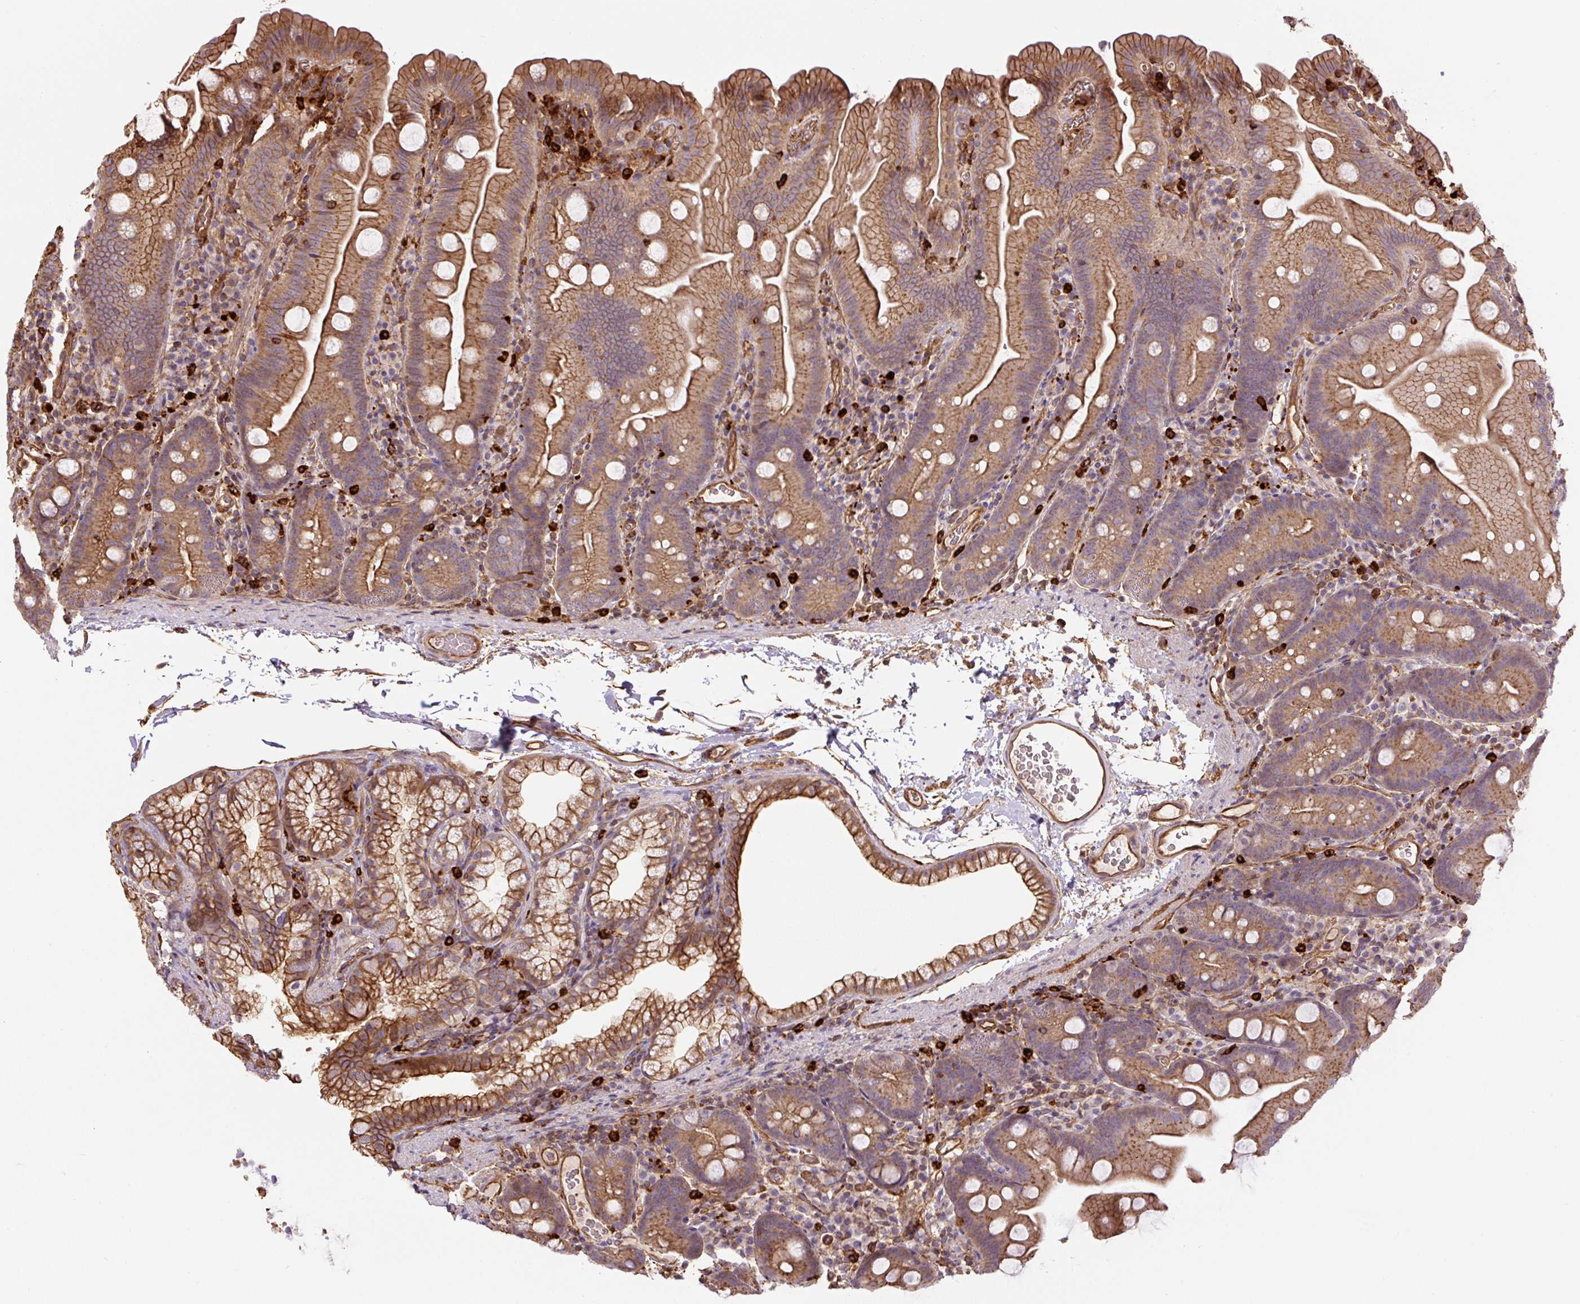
{"staining": {"intensity": "moderate", "quantity": ">75%", "location": "cytoplasmic/membranous"}, "tissue": "small intestine", "cell_type": "Glandular cells", "image_type": "normal", "snomed": [{"axis": "morphology", "description": "Normal tissue, NOS"}, {"axis": "topography", "description": "Small intestine"}], "caption": "Brown immunohistochemical staining in benign human small intestine shows moderate cytoplasmic/membranous staining in approximately >75% of glandular cells.", "gene": "B3GALT5", "patient": {"sex": "female", "age": 68}}